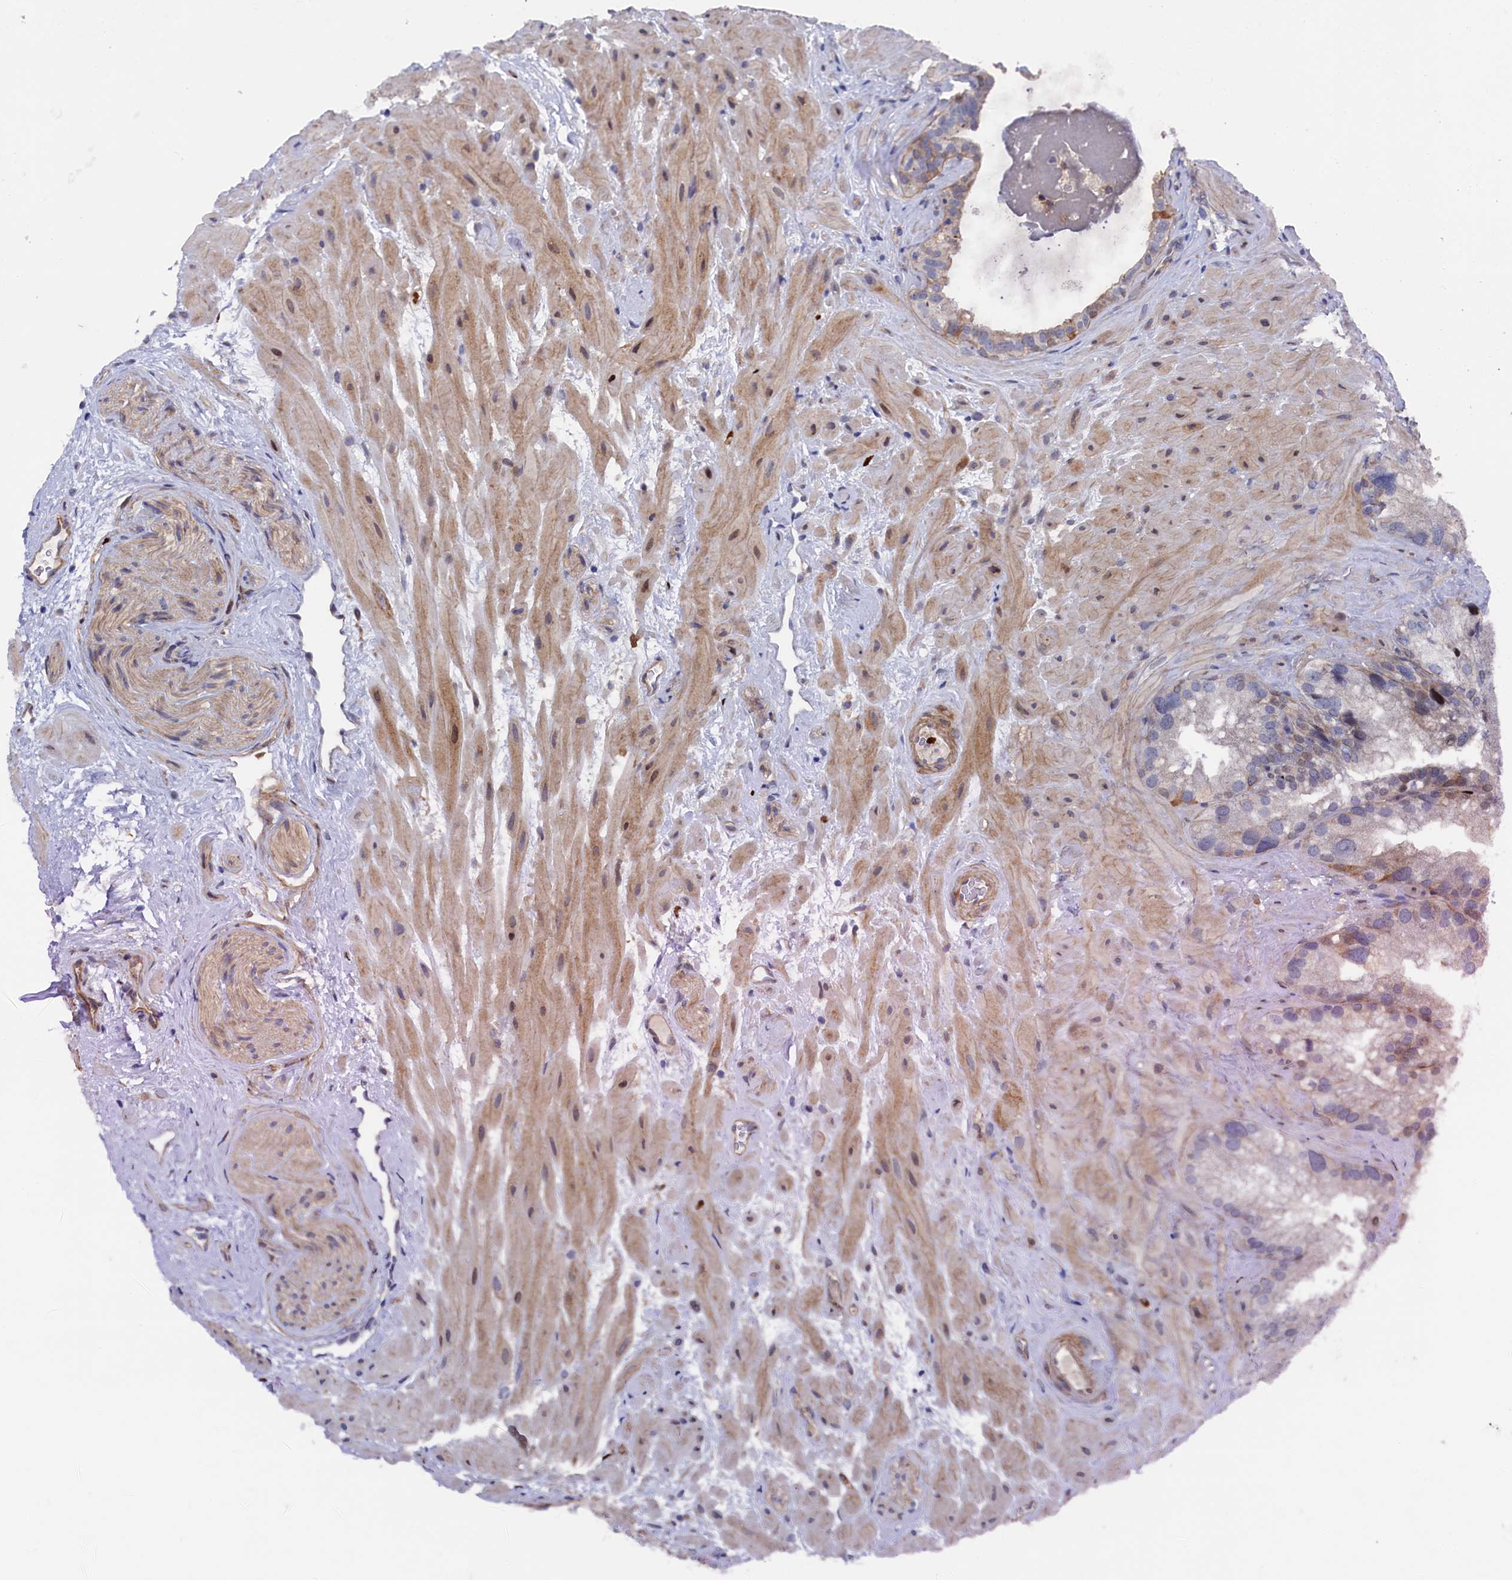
{"staining": {"intensity": "weak", "quantity": "<25%", "location": "cytoplasmic/membranous"}, "tissue": "seminal vesicle", "cell_type": "Glandular cells", "image_type": "normal", "snomed": [{"axis": "morphology", "description": "Normal tissue, NOS"}, {"axis": "topography", "description": "Prostate"}, {"axis": "topography", "description": "Seminal veicle"}], "caption": "Immunohistochemistry (IHC) micrograph of unremarkable seminal vesicle: human seminal vesicle stained with DAB (3,3'-diaminobenzidine) shows no significant protein expression in glandular cells. The staining was performed using DAB to visualize the protein expression in brown, while the nuclei were stained in blue with hematoxylin (Magnification: 20x).", "gene": "ZNF891", "patient": {"sex": "male", "age": 68}}